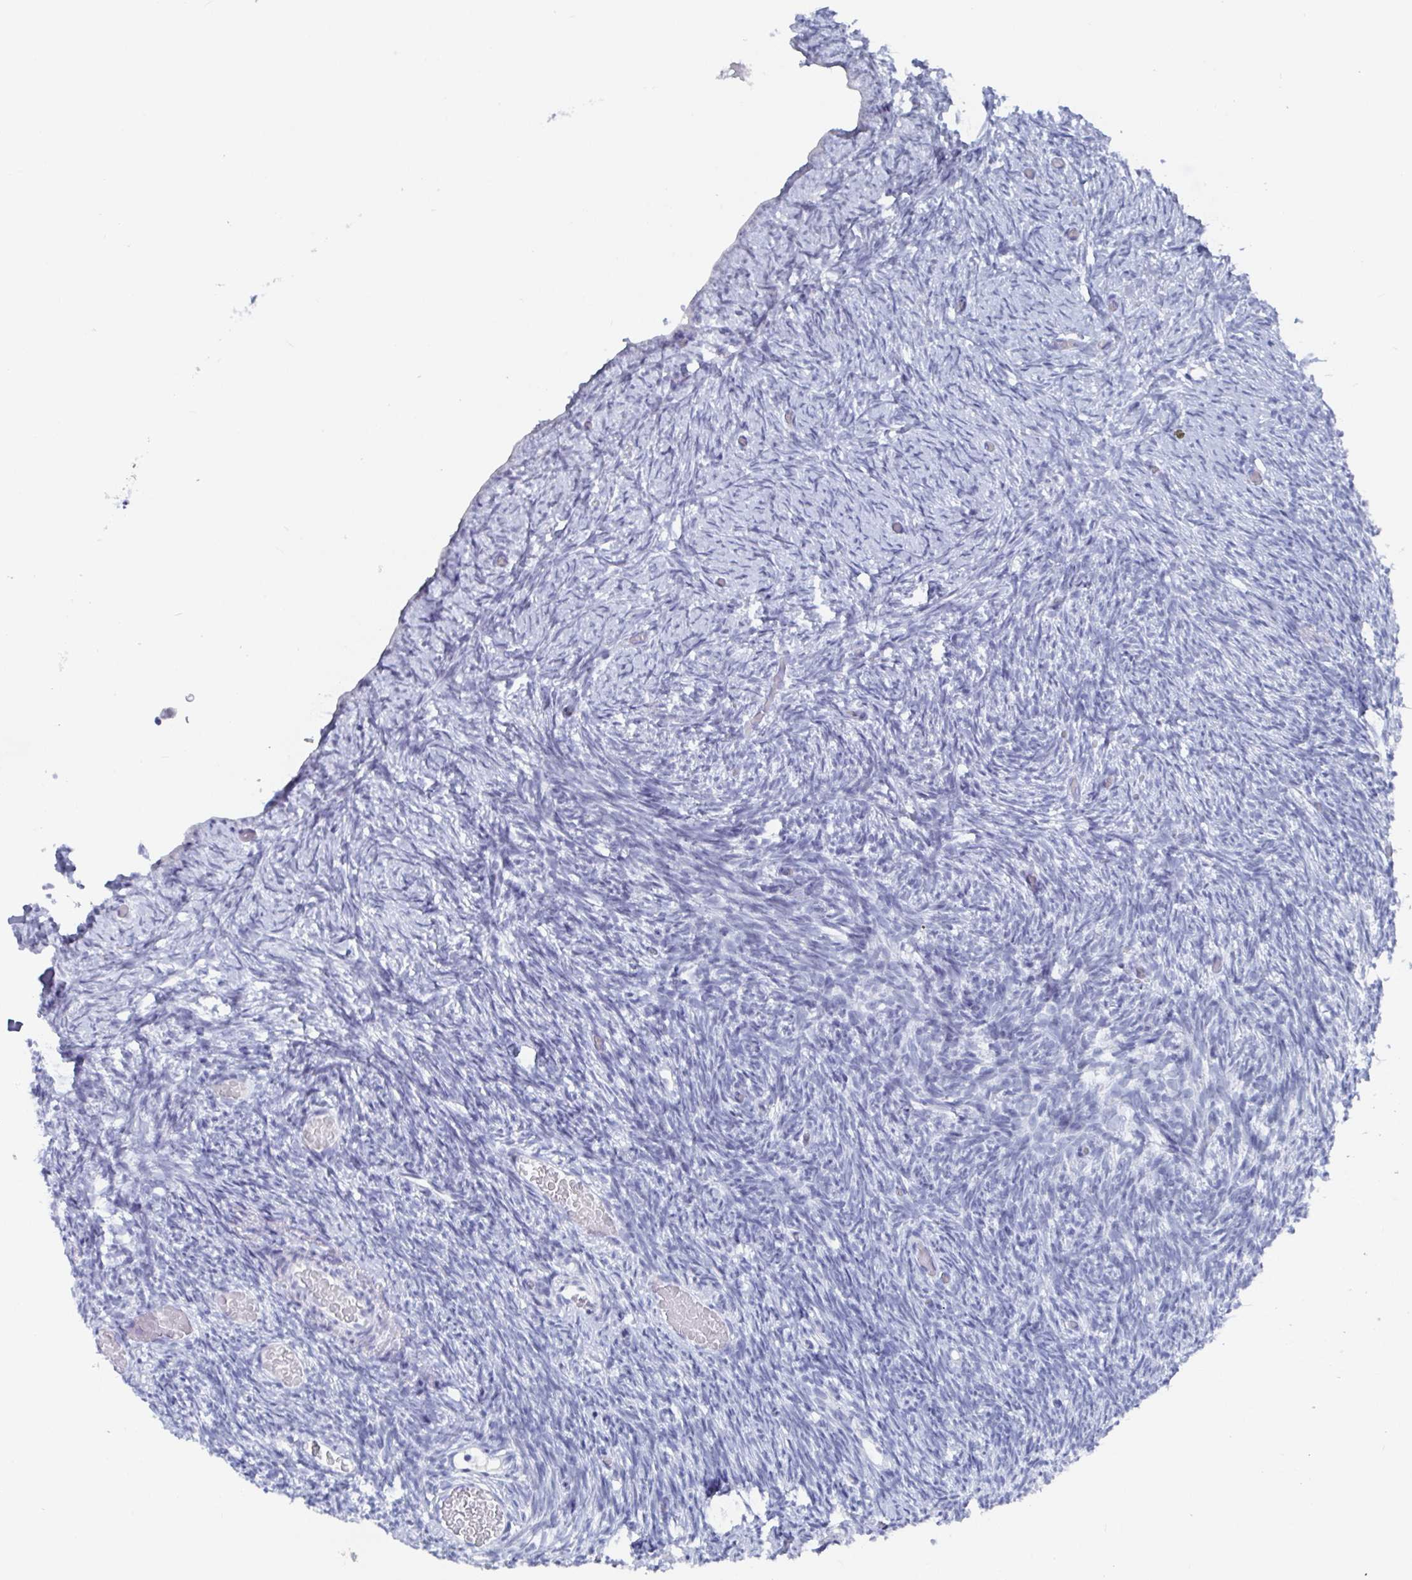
{"staining": {"intensity": "negative", "quantity": "none", "location": "none"}, "tissue": "ovary", "cell_type": "Follicle cells", "image_type": "normal", "snomed": [{"axis": "morphology", "description": "Normal tissue, NOS"}, {"axis": "topography", "description": "Ovary"}], "caption": "Immunohistochemistry image of normal human ovary stained for a protein (brown), which exhibits no staining in follicle cells.", "gene": "CAMKV", "patient": {"sex": "female", "age": 39}}